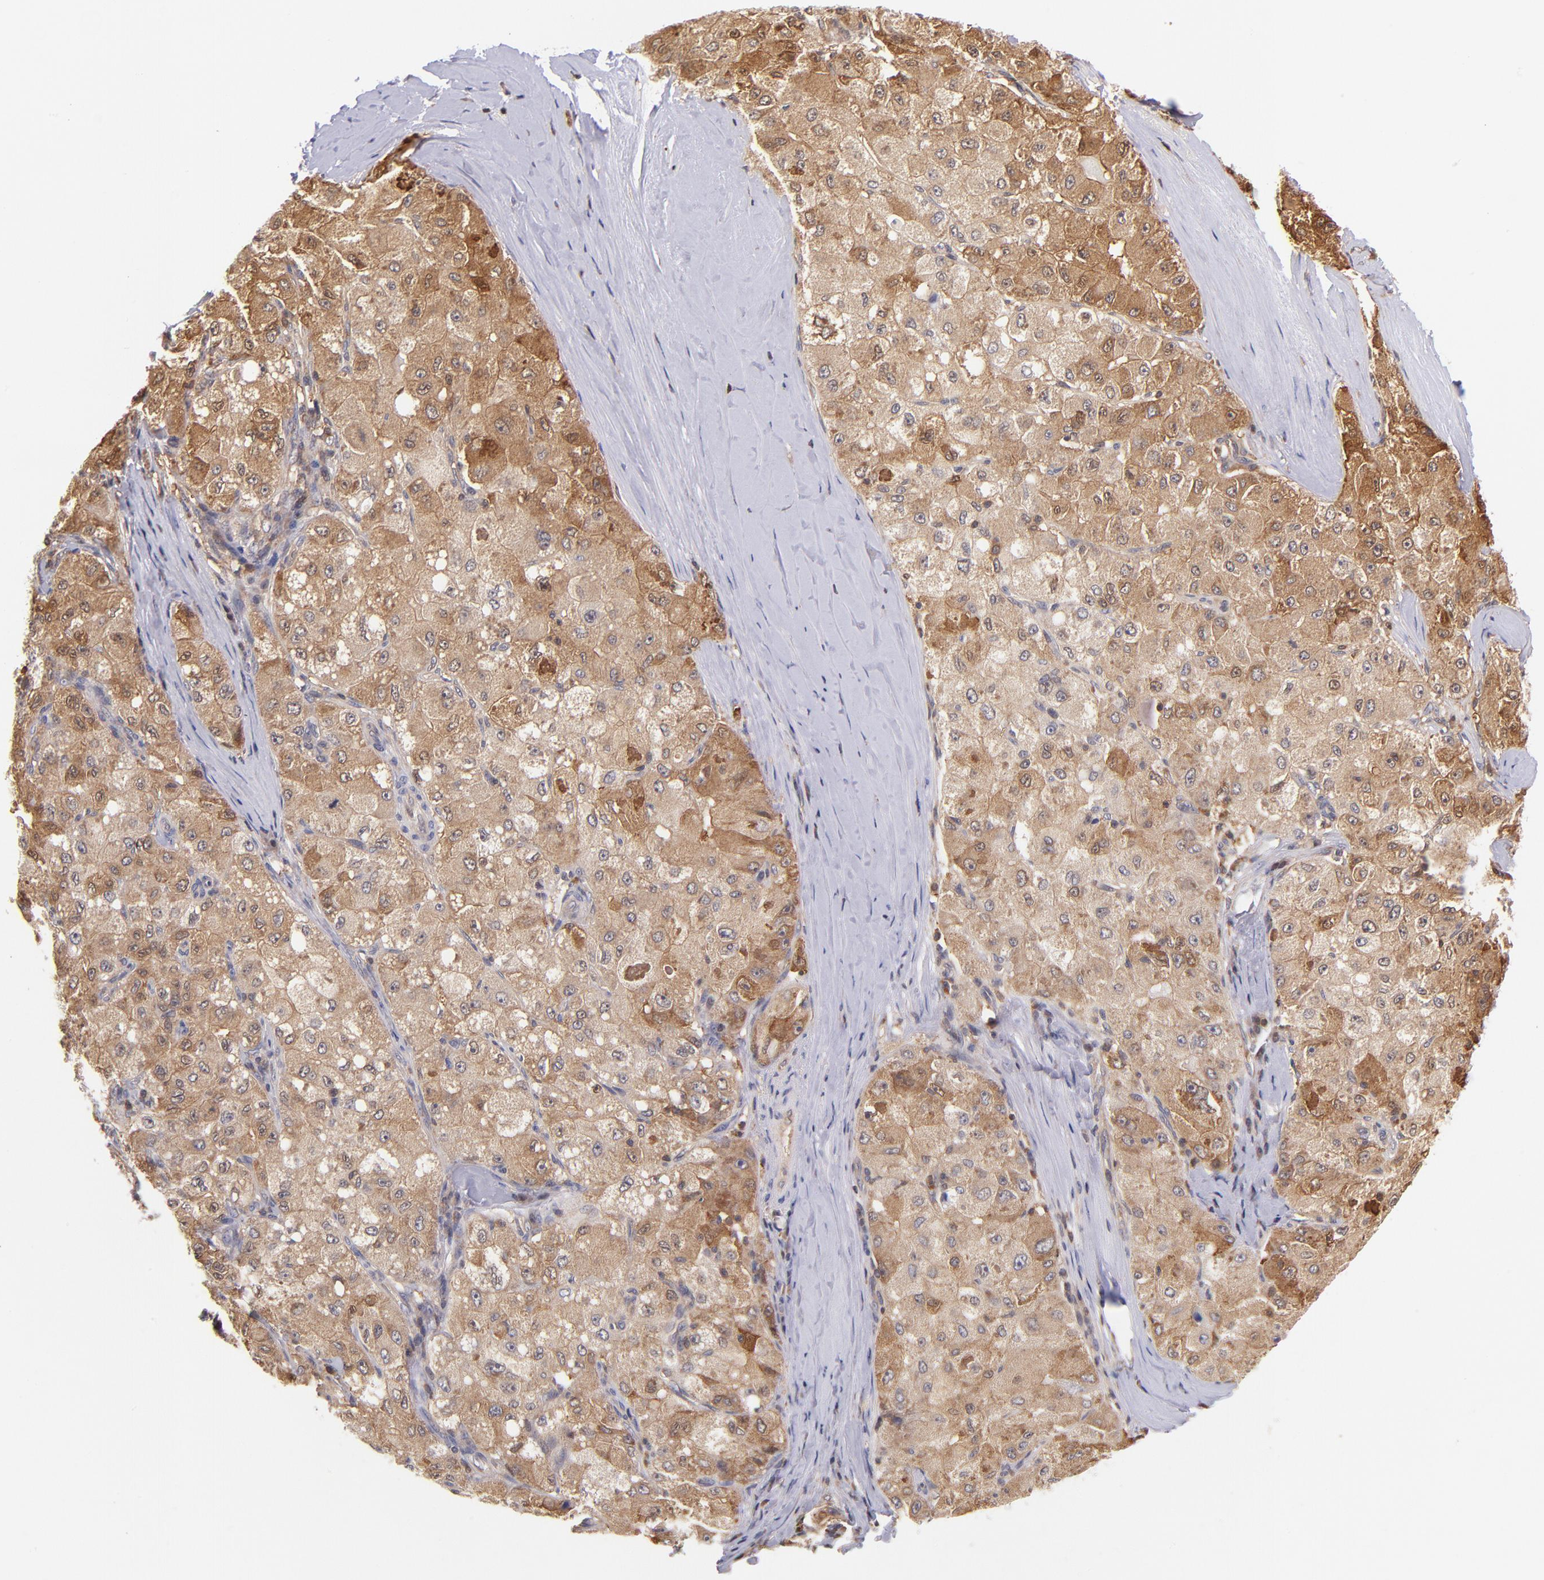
{"staining": {"intensity": "moderate", "quantity": ">75%", "location": "cytoplasmic/membranous"}, "tissue": "liver cancer", "cell_type": "Tumor cells", "image_type": "cancer", "snomed": [{"axis": "morphology", "description": "Carcinoma, Hepatocellular, NOS"}, {"axis": "topography", "description": "Liver"}], "caption": "Protein expression analysis of liver cancer (hepatocellular carcinoma) displays moderate cytoplasmic/membranous expression in approximately >75% of tumor cells.", "gene": "YWHAB", "patient": {"sex": "male", "age": 80}}